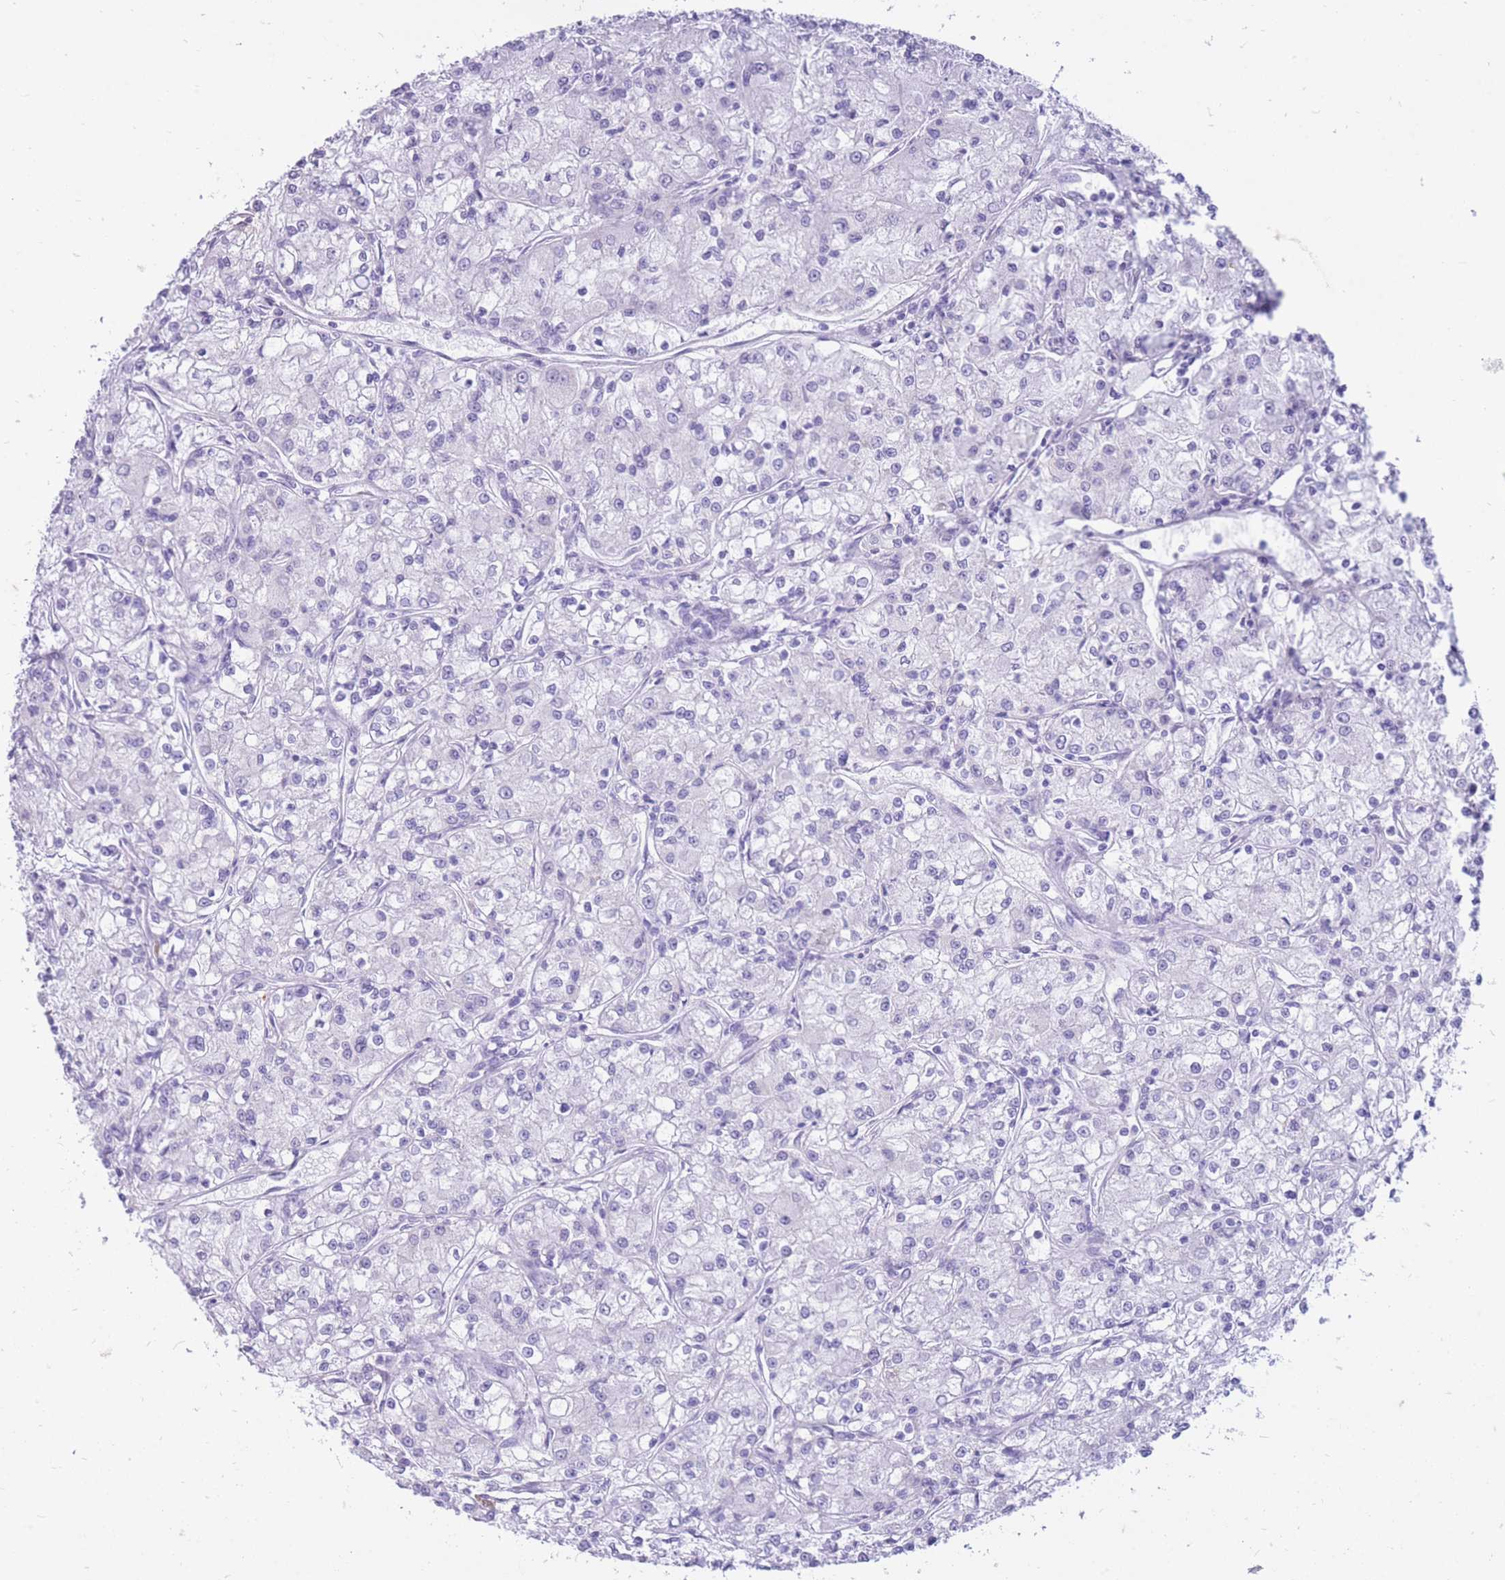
{"staining": {"intensity": "negative", "quantity": "none", "location": "none"}, "tissue": "renal cancer", "cell_type": "Tumor cells", "image_type": "cancer", "snomed": [{"axis": "morphology", "description": "Adenocarcinoma, NOS"}, {"axis": "topography", "description": "Kidney"}], "caption": "This is a histopathology image of IHC staining of renal cancer (adenocarcinoma), which shows no staining in tumor cells.", "gene": "ZFP37", "patient": {"sex": "female", "age": 59}}